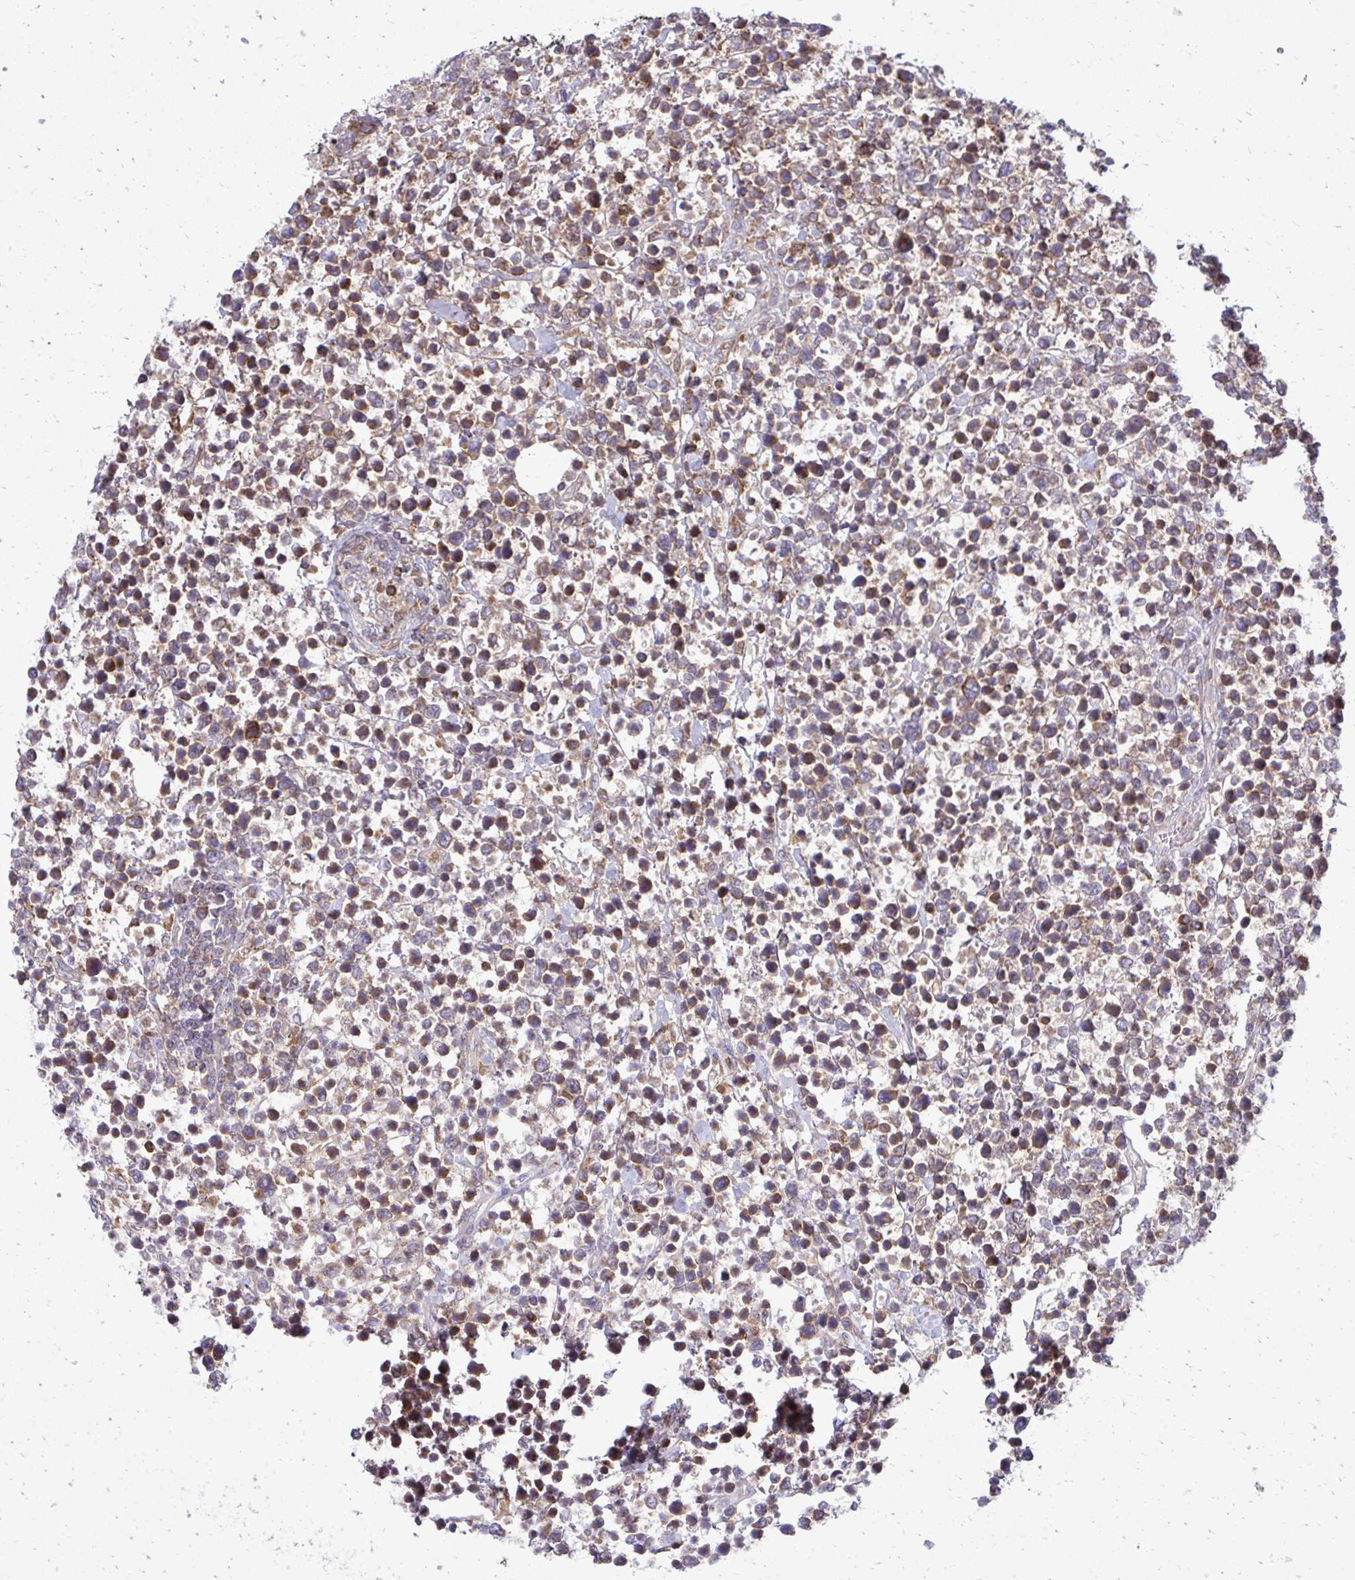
{"staining": {"intensity": "moderate", "quantity": ">75%", "location": "cytoplasmic/membranous"}, "tissue": "lymphoma", "cell_type": "Tumor cells", "image_type": "cancer", "snomed": [{"axis": "morphology", "description": "Malignant lymphoma, non-Hodgkin's type, High grade"}, {"axis": "topography", "description": "Soft tissue"}], "caption": "The image shows immunohistochemical staining of high-grade malignant lymphoma, non-Hodgkin's type. There is moderate cytoplasmic/membranous positivity is seen in approximately >75% of tumor cells. Nuclei are stained in blue.", "gene": "ASAP1", "patient": {"sex": "female", "age": 56}}